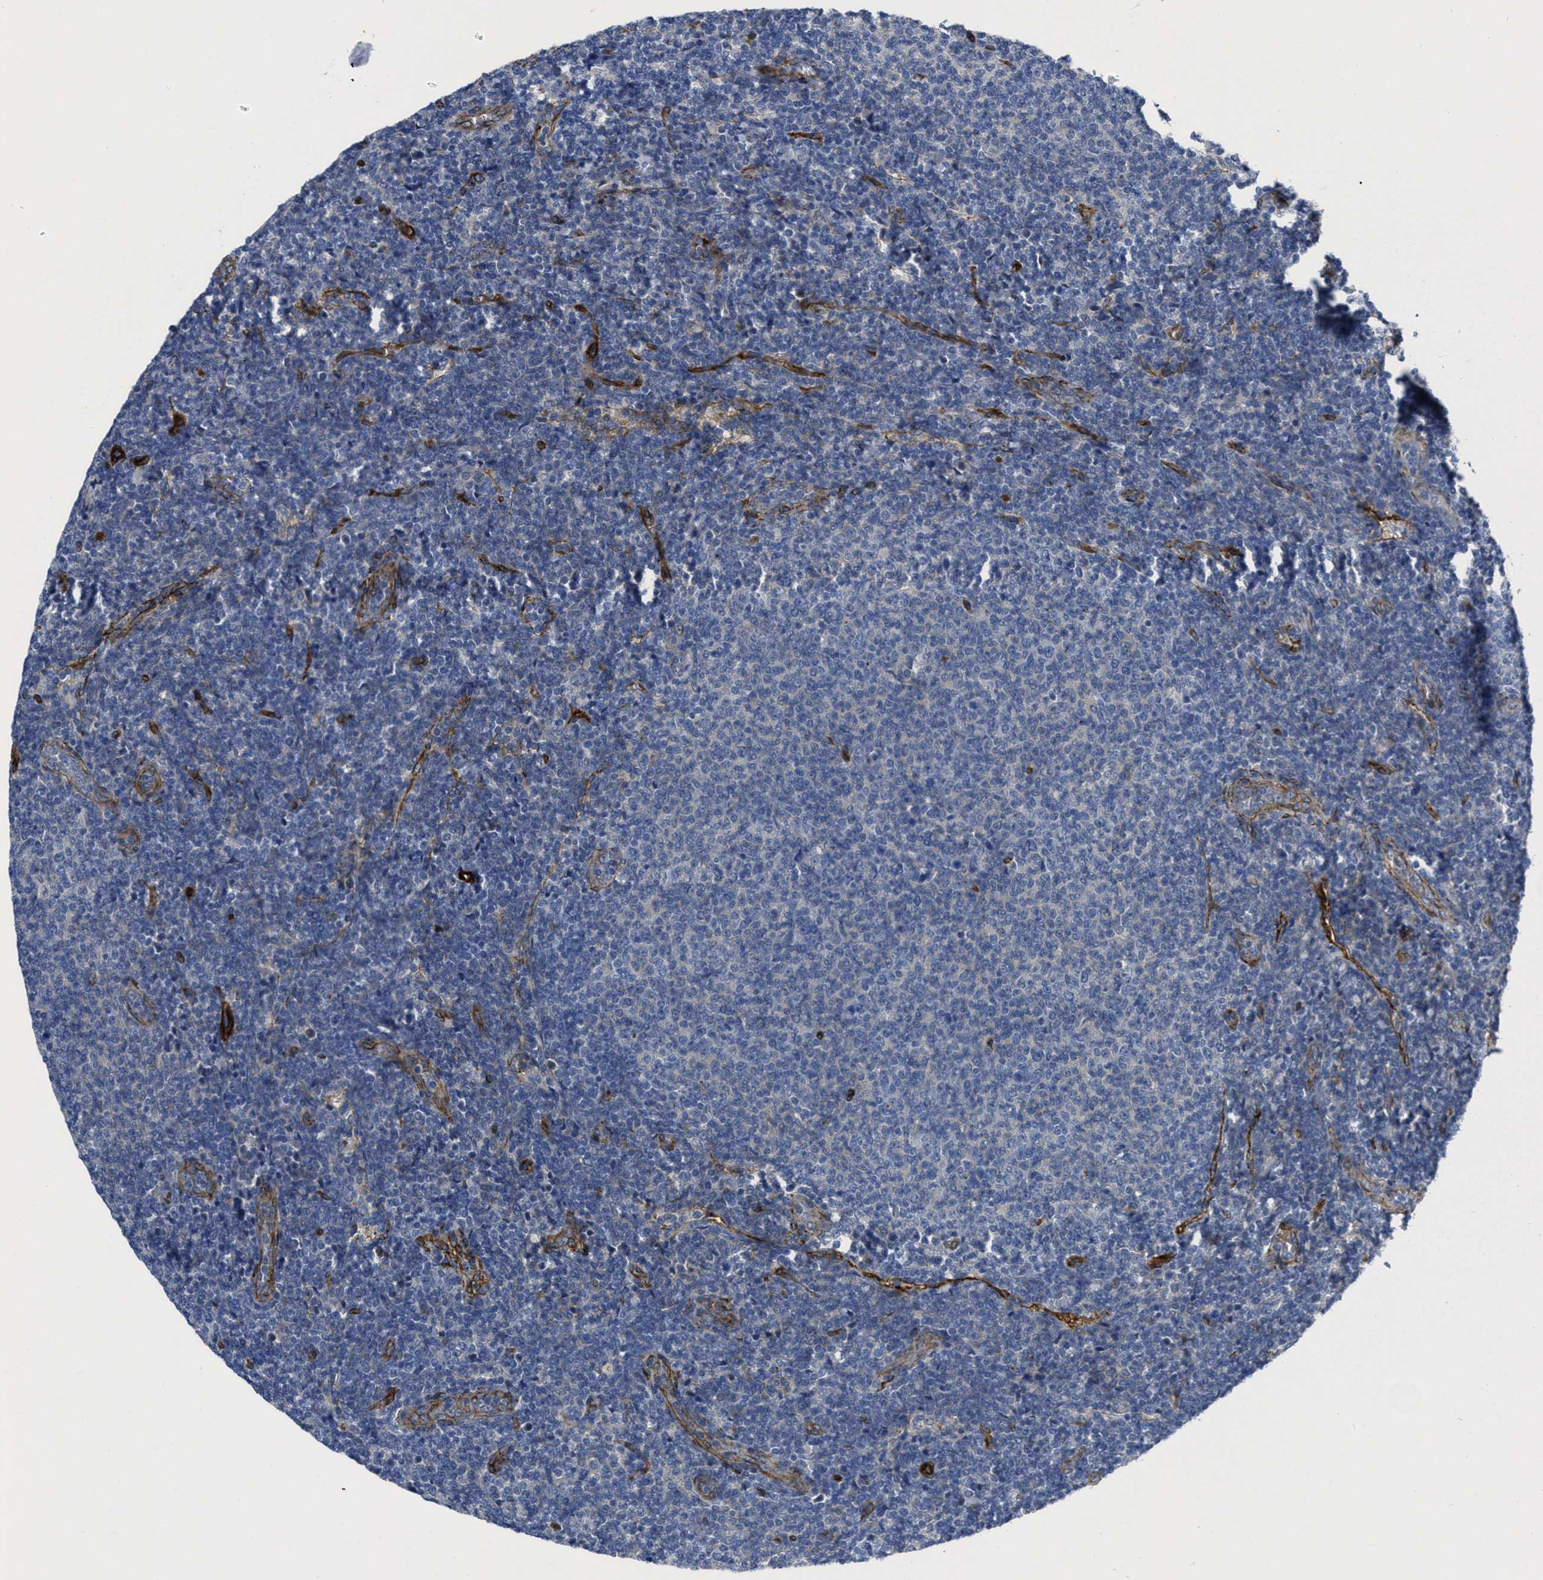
{"staining": {"intensity": "negative", "quantity": "none", "location": "none"}, "tissue": "lymphoma", "cell_type": "Tumor cells", "image_type": "cancer", "snomed": [{"axis": "morphology", "description": "Malignant lymphoma, non-Hodgkin's type, Low grade"}, {"axis": "topography", "description": "Lymph node"}], "caption": "Immunohistochemistry (IHC) of human low-grade malignant lymphoma, non-Hodgkin's type reveals no expression in tumor cells. The staining is performed using DAB (3,3'-diaminobenzidine) brown chromogen with nuclei counter-stained in using hematoxylin.", "gene": "NAB1", "patient": {"sex": "male", "age": 66}}